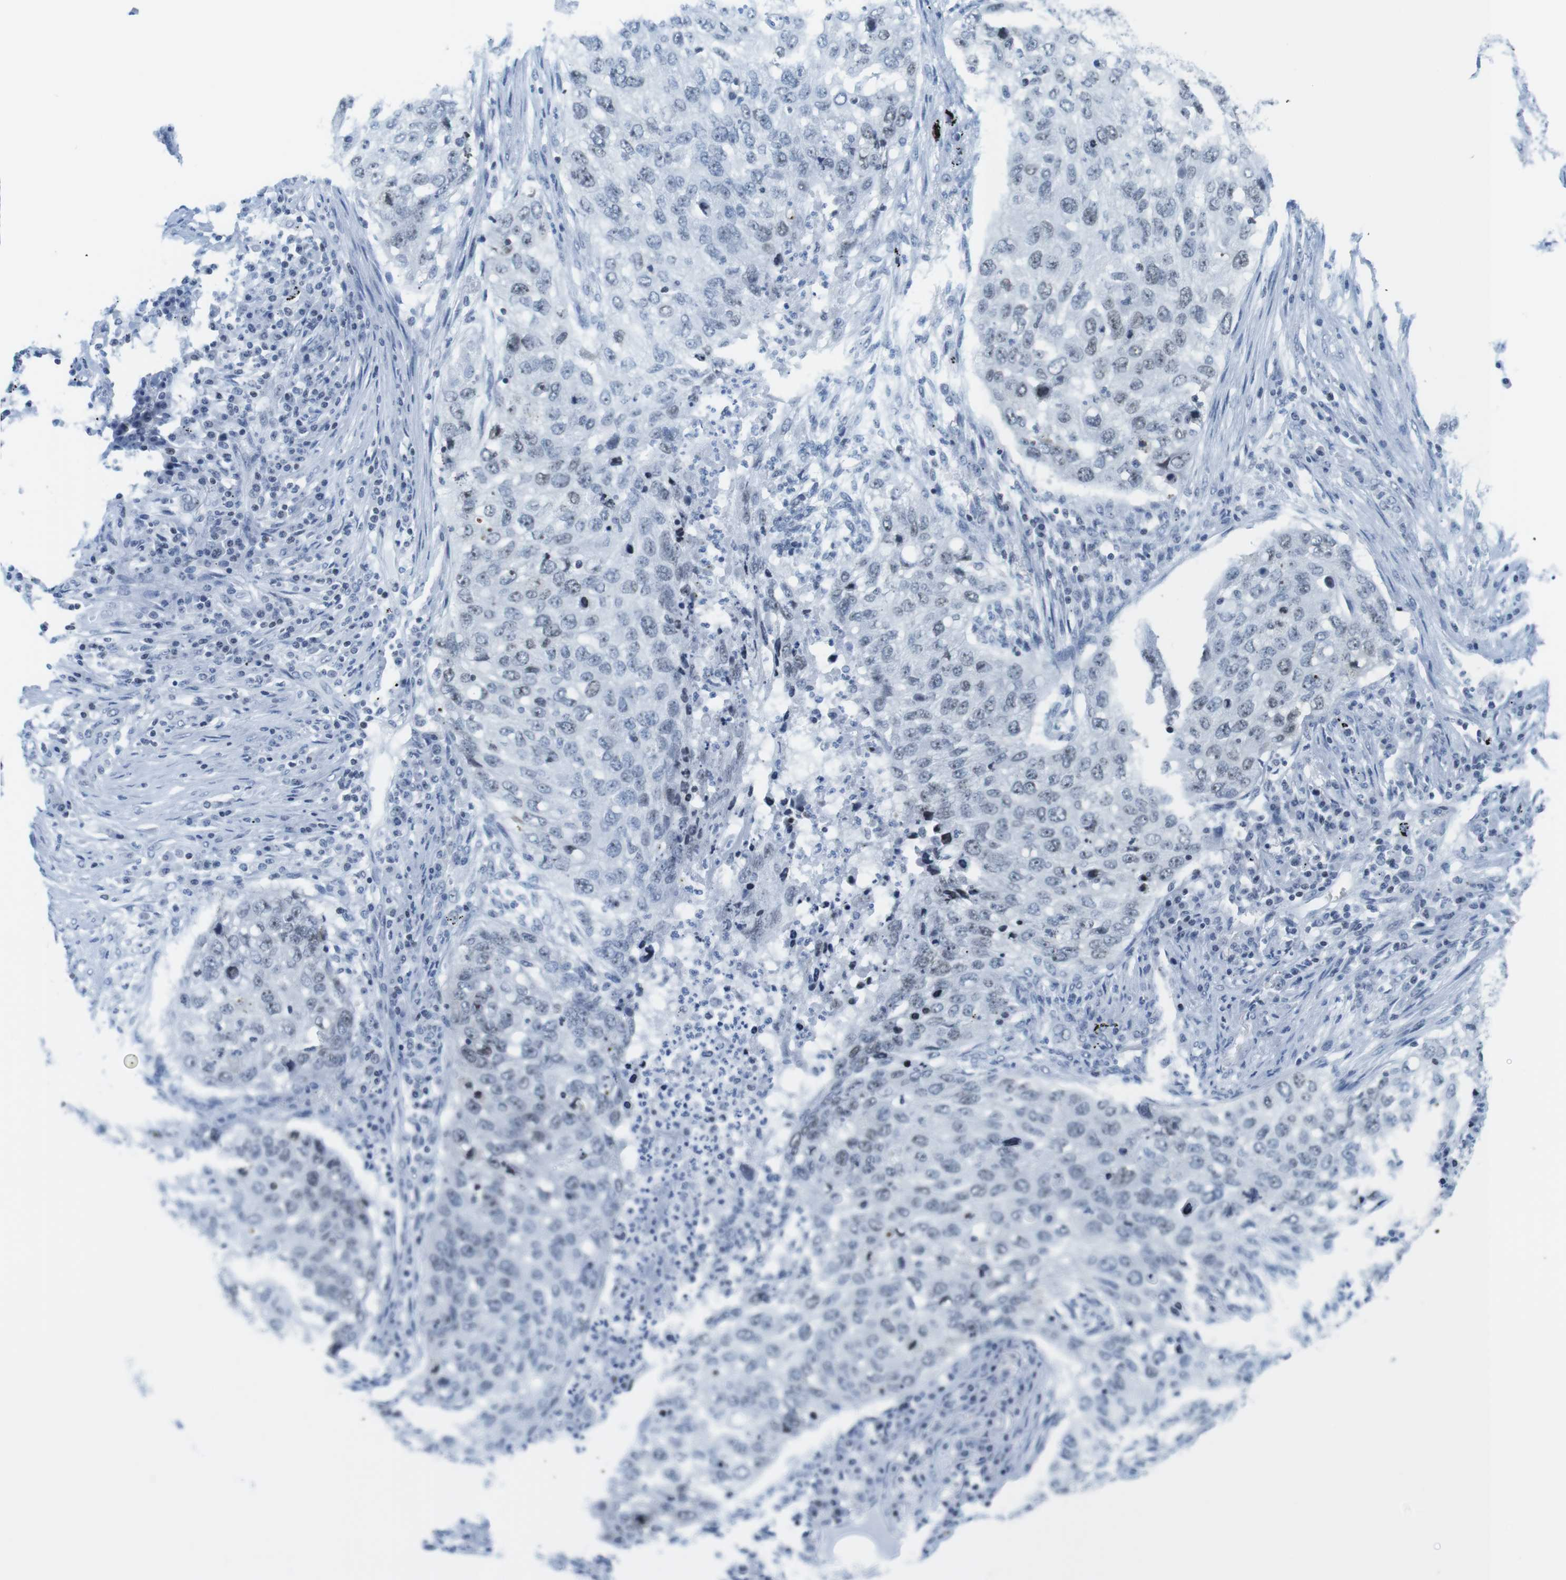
{"staining": {"intensity": "negative", "quantity": "none", "location": "none"}, "tissue": "lung cancer", "cell_type": "Tumor cells", "image_type": "cancer", "snomed": [{"axis": "morphology", "description": "Squamous cell carcinoma, NOS"}, {"axis": "topography", "description": "Lung"}], "caption": "This is an immunohistochemistry micrograph of lung cancer. There is no positivity in tumor cells.", "gene": "NIFK", "patient": {"sex": "female", "age": 63}}